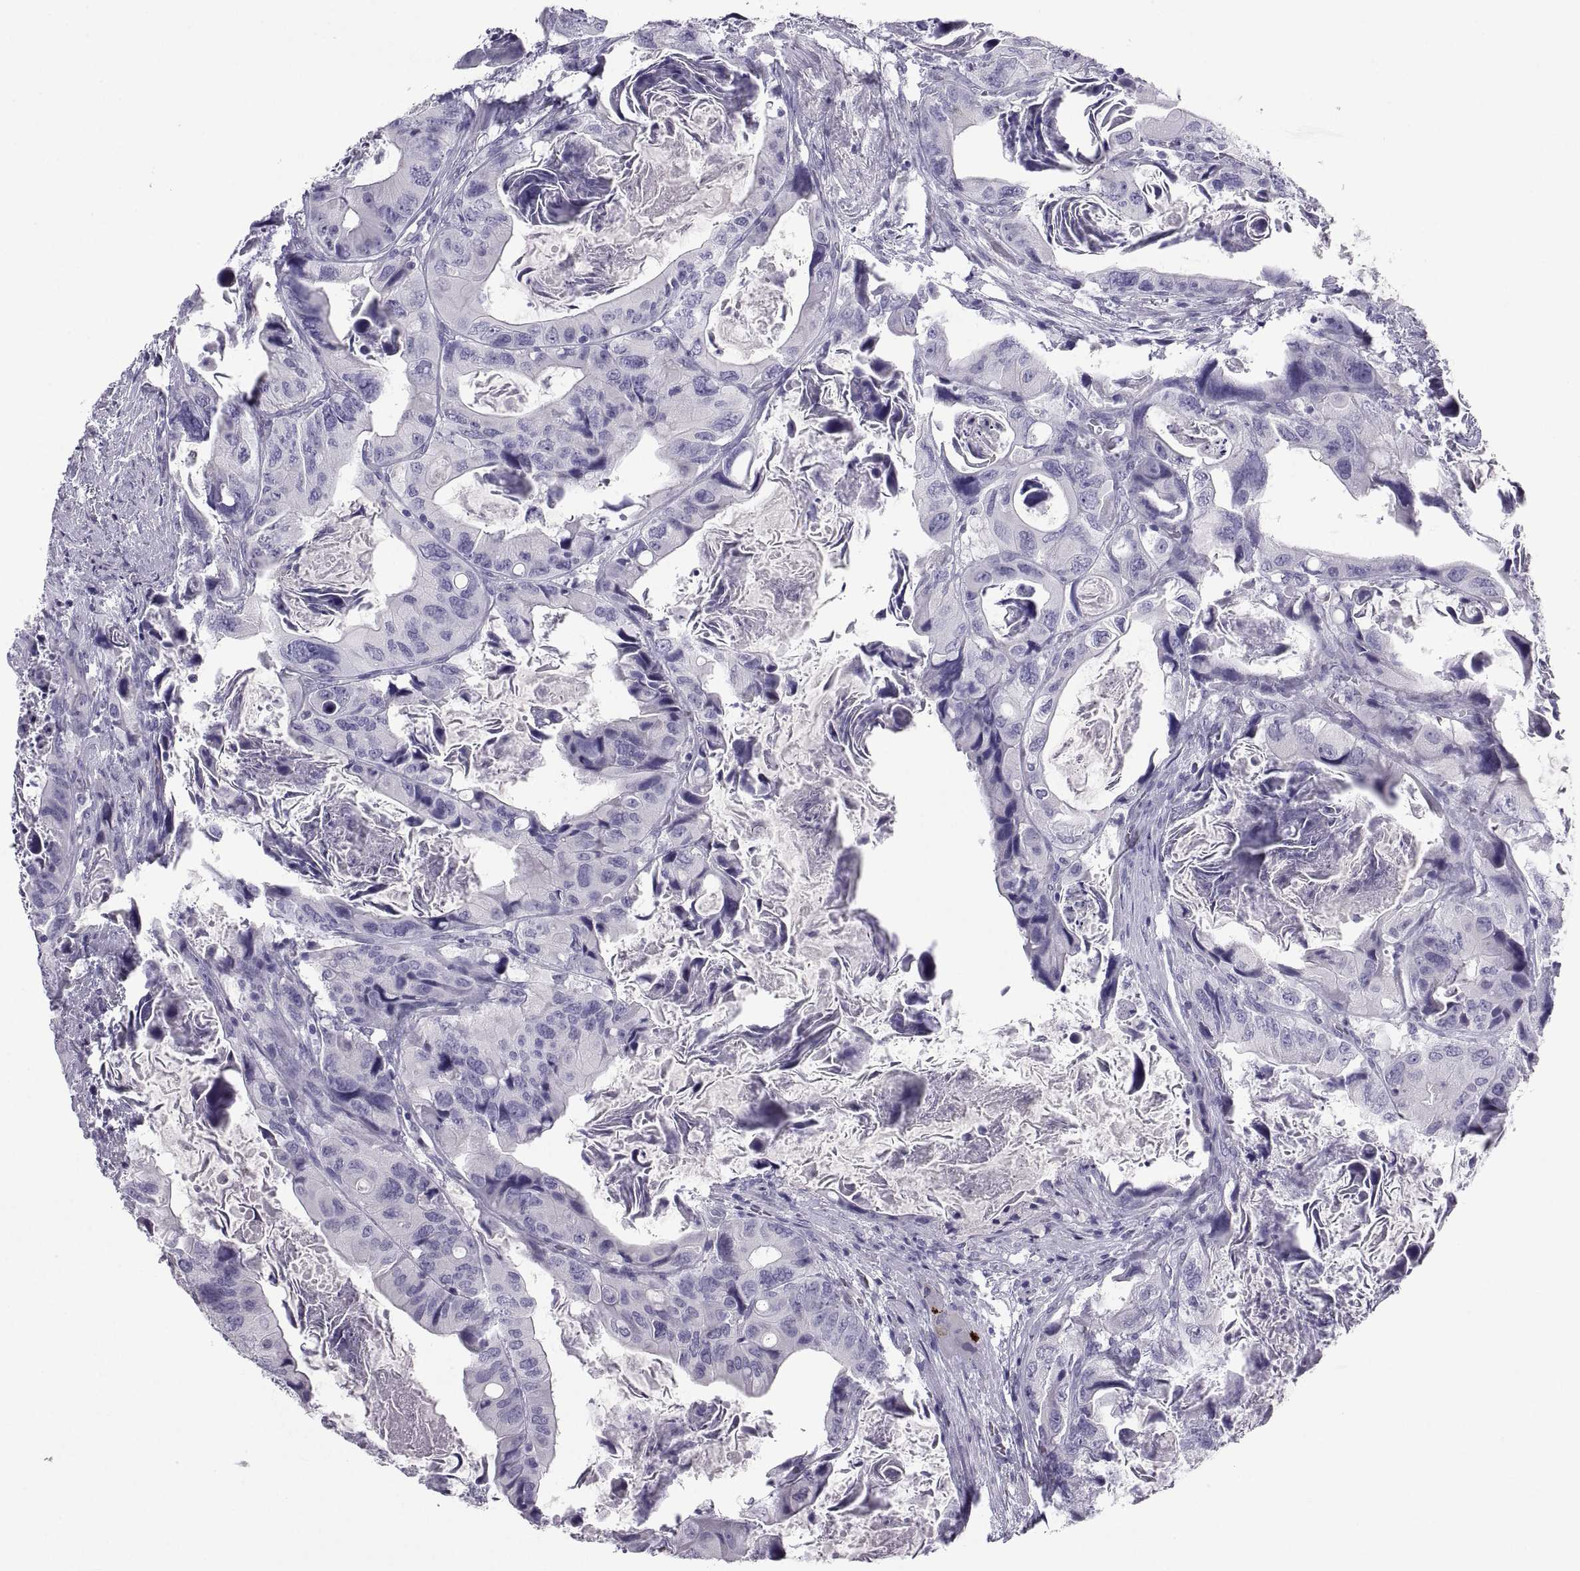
{"staining": {"intensity": "negative", "quantity": "none", "location": "none"}, "tissue": "colorectal cancer", "cell_type": "Tumor cells", "image_type": "cancer", "snomed": [{"axis": "morphology", "description": "Adenocarcinoma, NOS"}, {"axis": "topography", "description": "Rectum"}], "caption": "DAB immunohistochemical staining of human adenocarcinoma (colorectal) exhibits no significant expression in tumor cells.", "gene": "PCSK1N", "patient": {"sex": "male", "age": 64}}